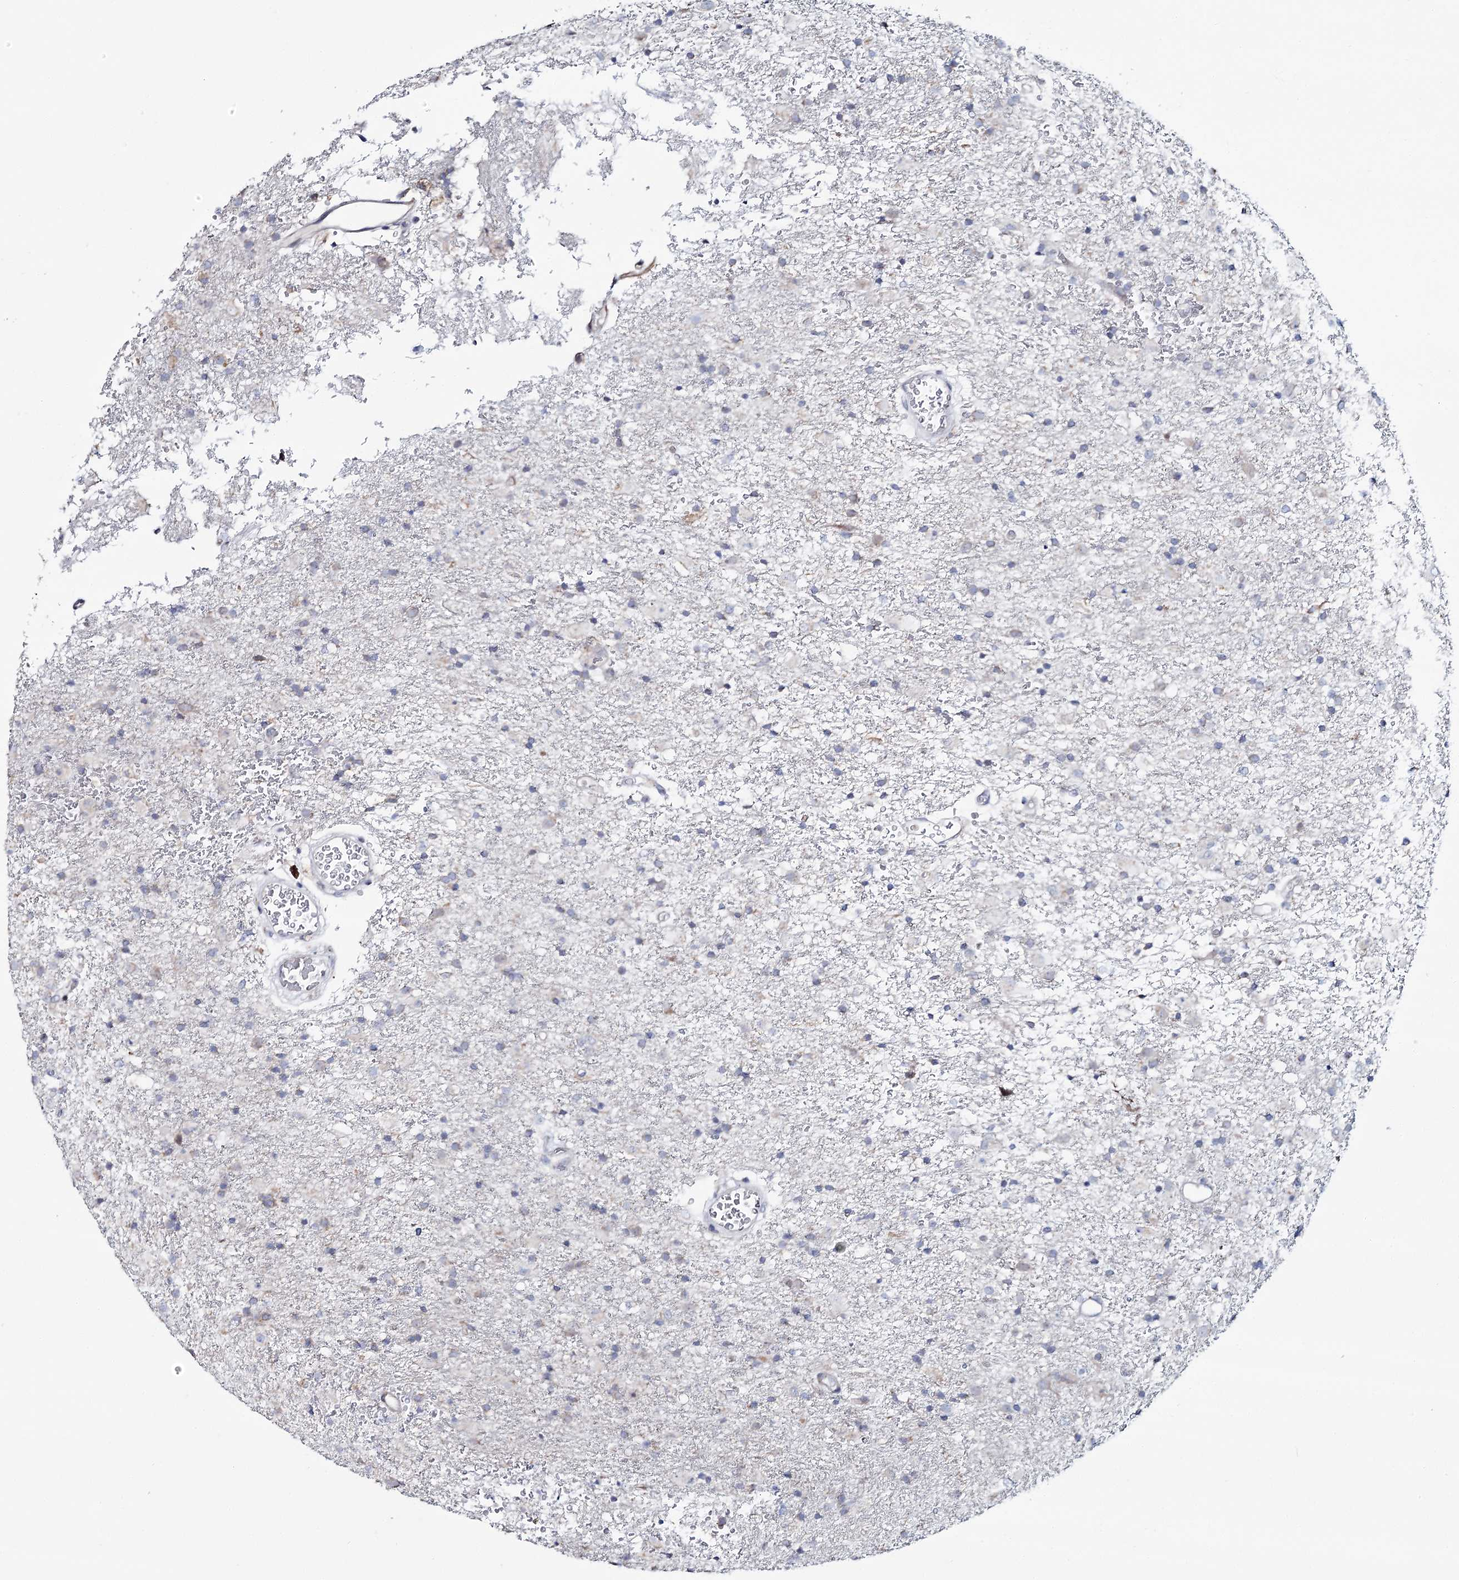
{"staining": {"intensity": "negative", "quantity": "none", "location": "none"}, "tissue": "glioma", "cell_type": "Tumor cells", "image_type": "cancer", "snomed": [{"axis": "morphology", "description": "Glioma, malignant, Low grade"}, {"axis": "topography", "description": "Brain"}], "caption": "DAB (3,3'-diaminobenzidine) immunohistochemical staining of human malignant glioma (low-grade) demonstrates no significant positivity in tumor cells. (Brightfield microscopy of DAB (3,3'-diaminobenzidine) IHC at high magnification).", "gene": "CPLANE1", "patient": {"sex": "male", "age": 65}}